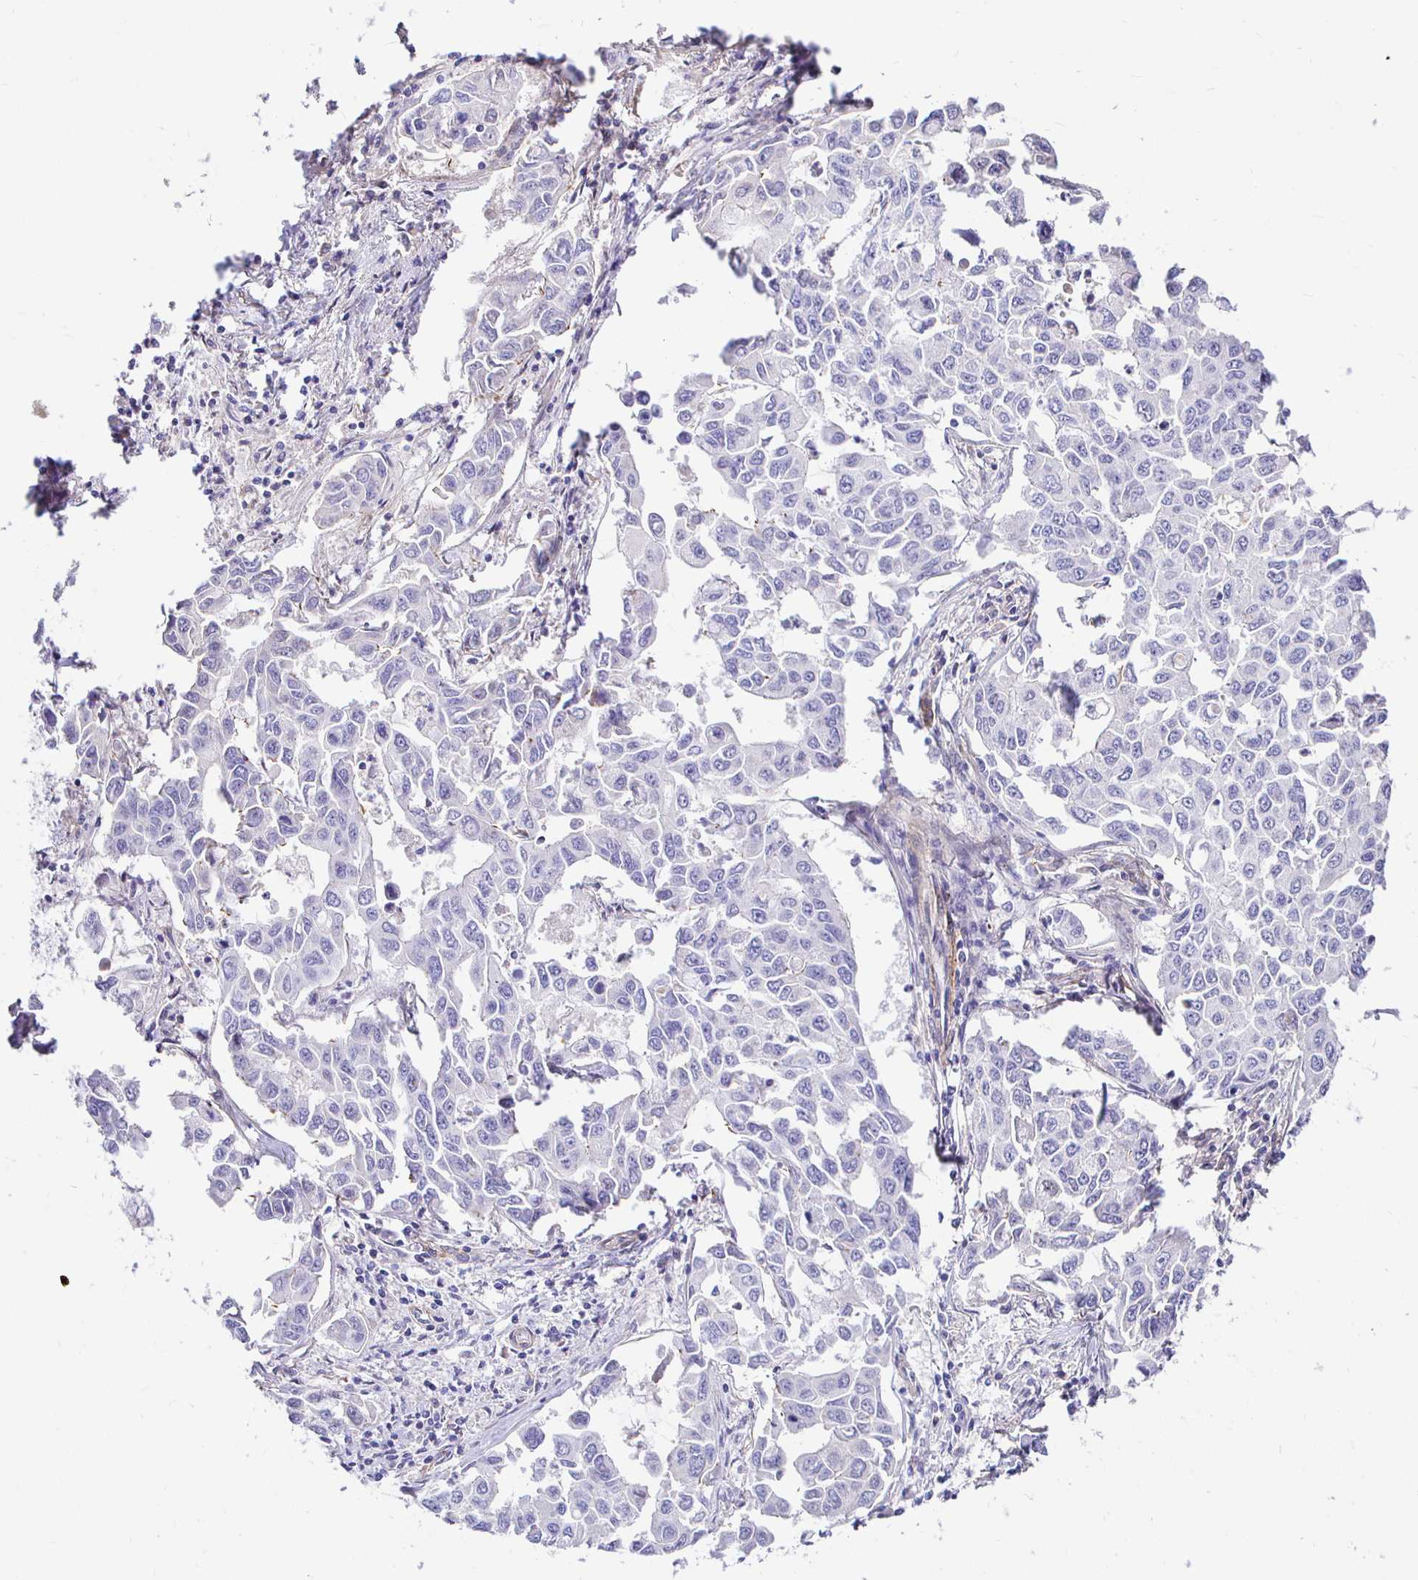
{"staining": {"intensity": "negative", "quantity": "none", "location": "none"}, "tissue": "lung cancer", "cell_type": "Tumor cells", "image_type": "cancer", "snomed": [{"axis": "morphology", "description": "Adenocarcinoma, NOS"}, {"axis": "topography", "description": "Lung"}], "caption": "Lung cancer (adenocarcinoma) stained for a protein using IHC reveals no staining tumor cells.", "gene": "PALM2AKAP2", "patient": {"sex": "male", "age": 64}}